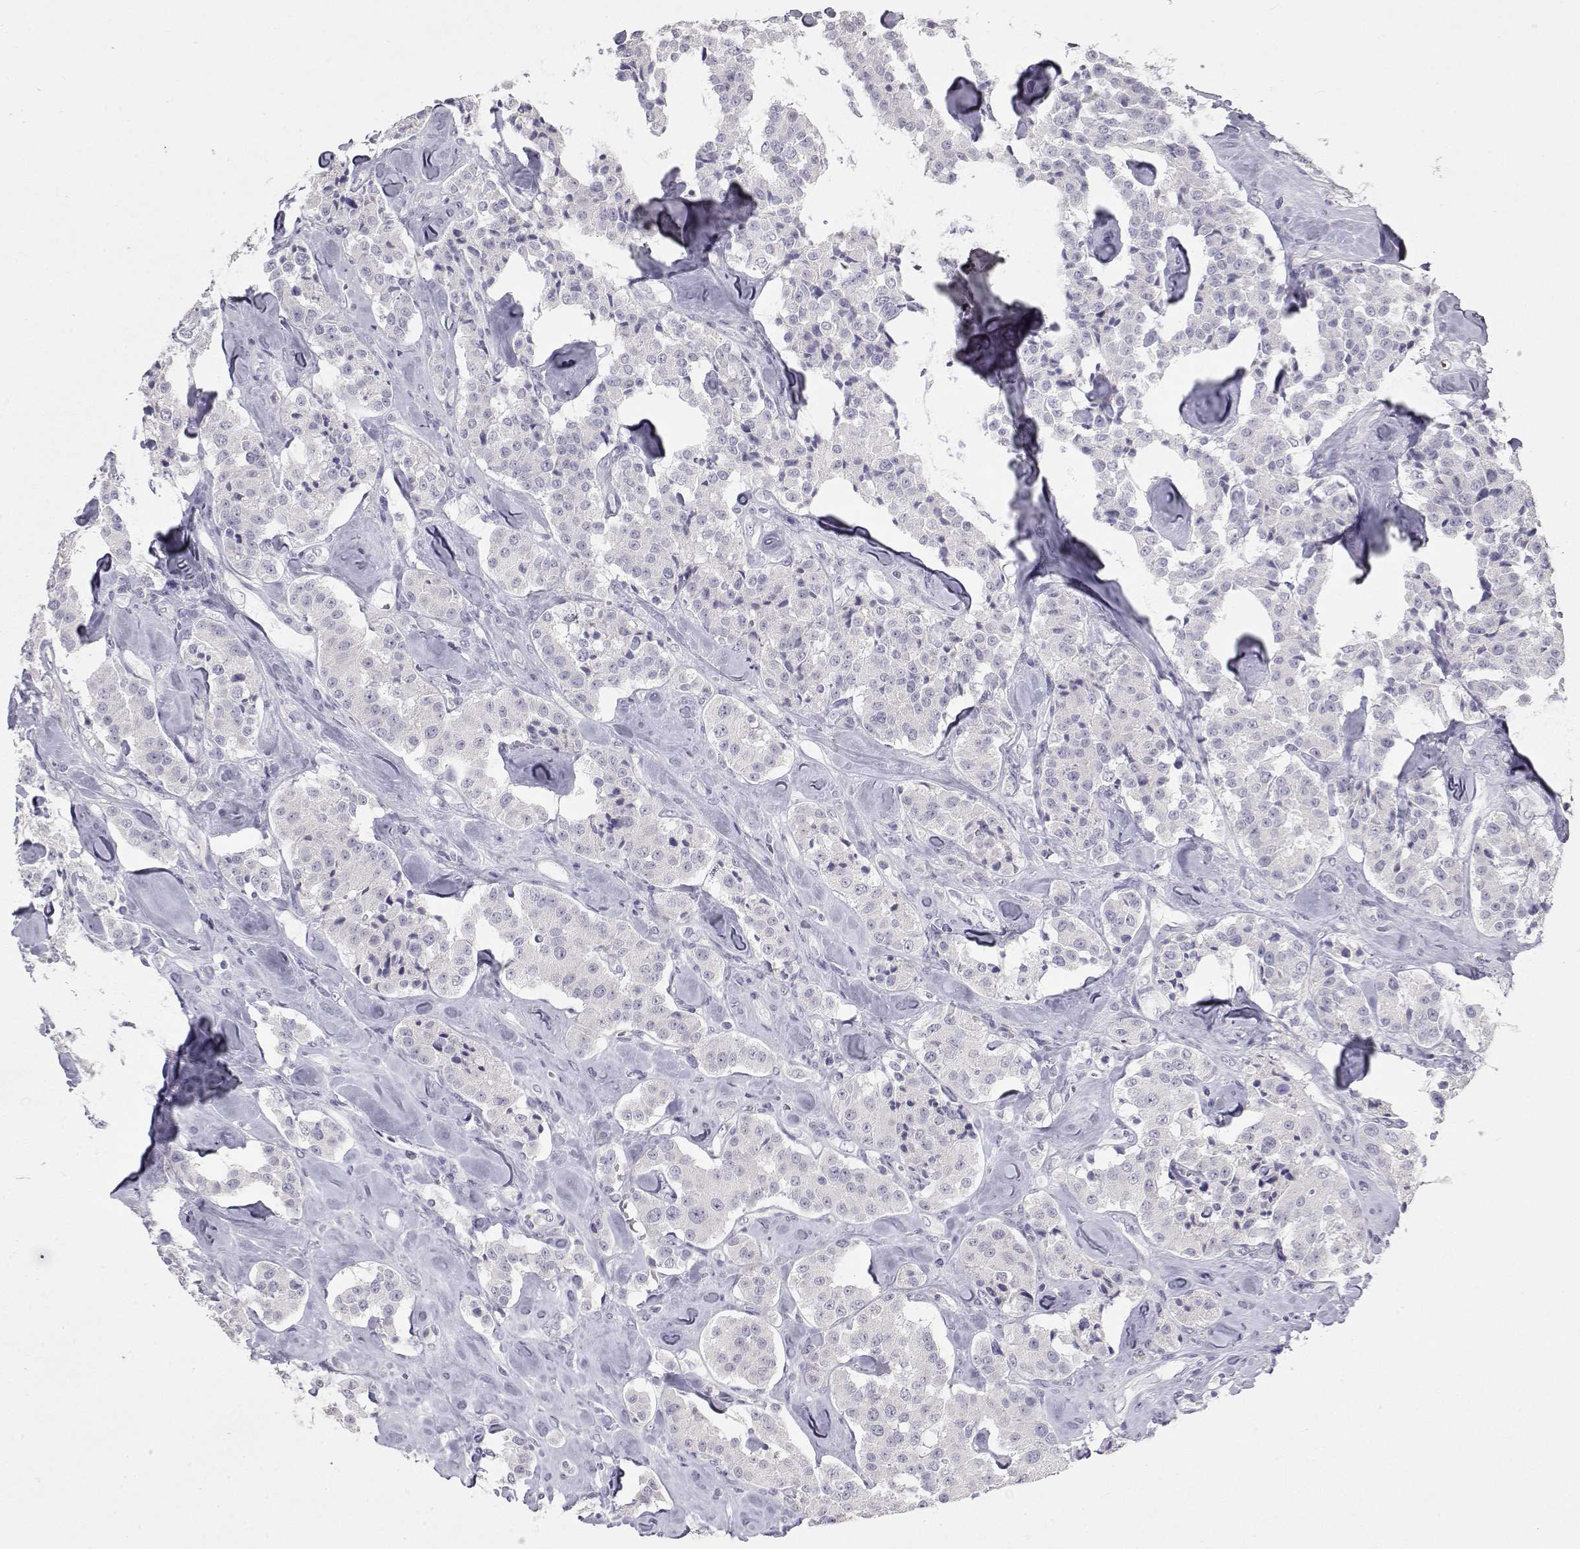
{"staining": {"intensity": "negative", "quantity": "none", "location": "none"}, "tissue": "carcinoid", "cell_type": "Tumor cells", "image_type": "cancer", "snomed": [{"axis": "morphology", "description": "Carcinoid, malignant, NOS"}, {"axis": "topography", "description": "Pancreas"}], "caption": "Photomicrograph shows no protein positivity in tumor cells of carcinoid tissue. The staining is performed using DAB (3,3'-diaminobenzidine) brown chromogen with nuclei counter-stained in using hematoxylin.", "gene": "LAMB3", "patient": {"sex": "male", "age": 41}}